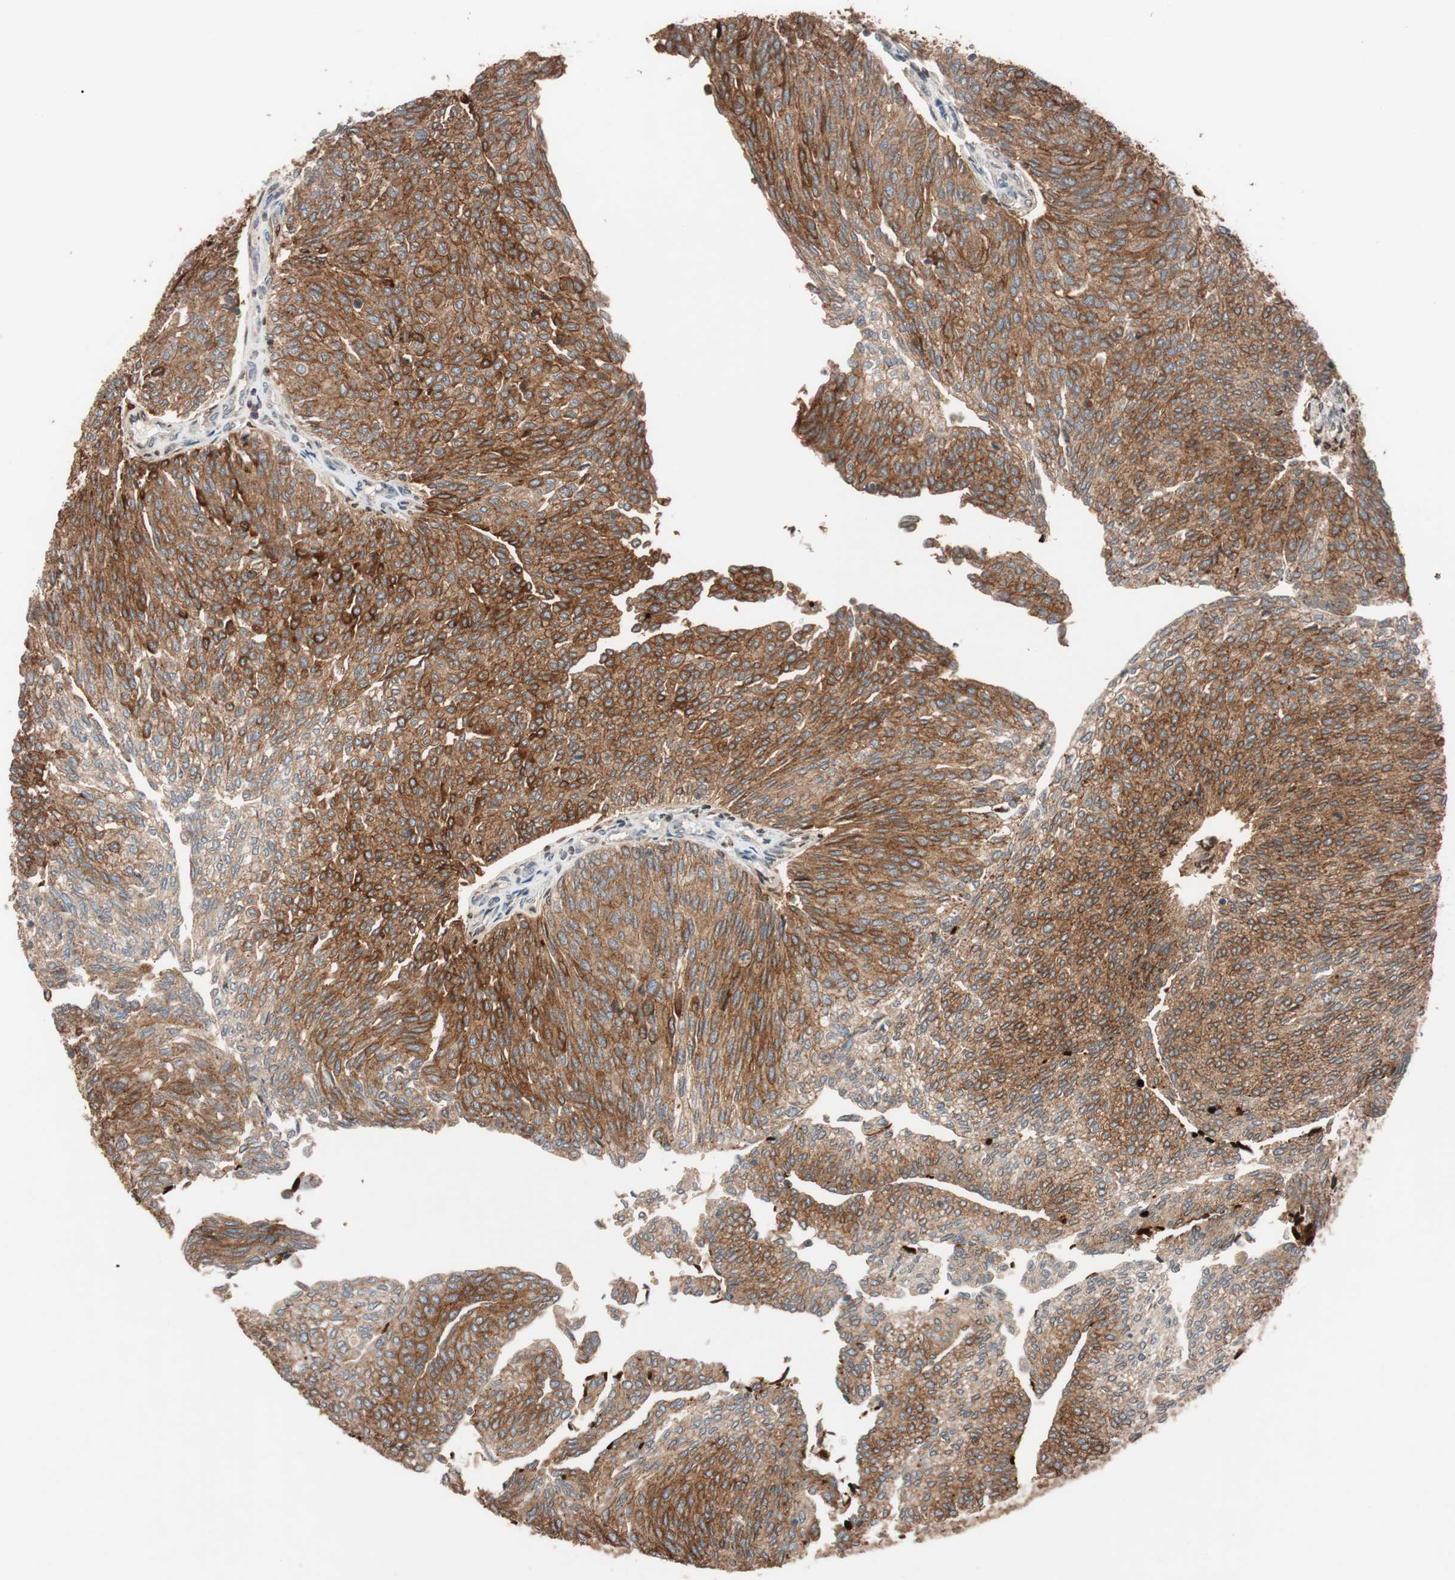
{"staining": {"intensity": "strong", "quantity": ">75%", "location": "cytoplasmic/membranous"}, "tissue": "urothelial cancer", "cell_type": "Tumor cells", "image_type": "cancer", "snomed": [{"axis": "morphology", "description": "Urothelial carcinoma, Low grade"}, {"axis": "topography", "description": "Urinary bladder"}], "caption": "A high amount of strong cytoplasmic/membranous expression is seen in approximately >75% of tumor cells in urothelial cancer tissue.", "gene": "SDC4", "patient": {"sex": "female", "age": 79}}